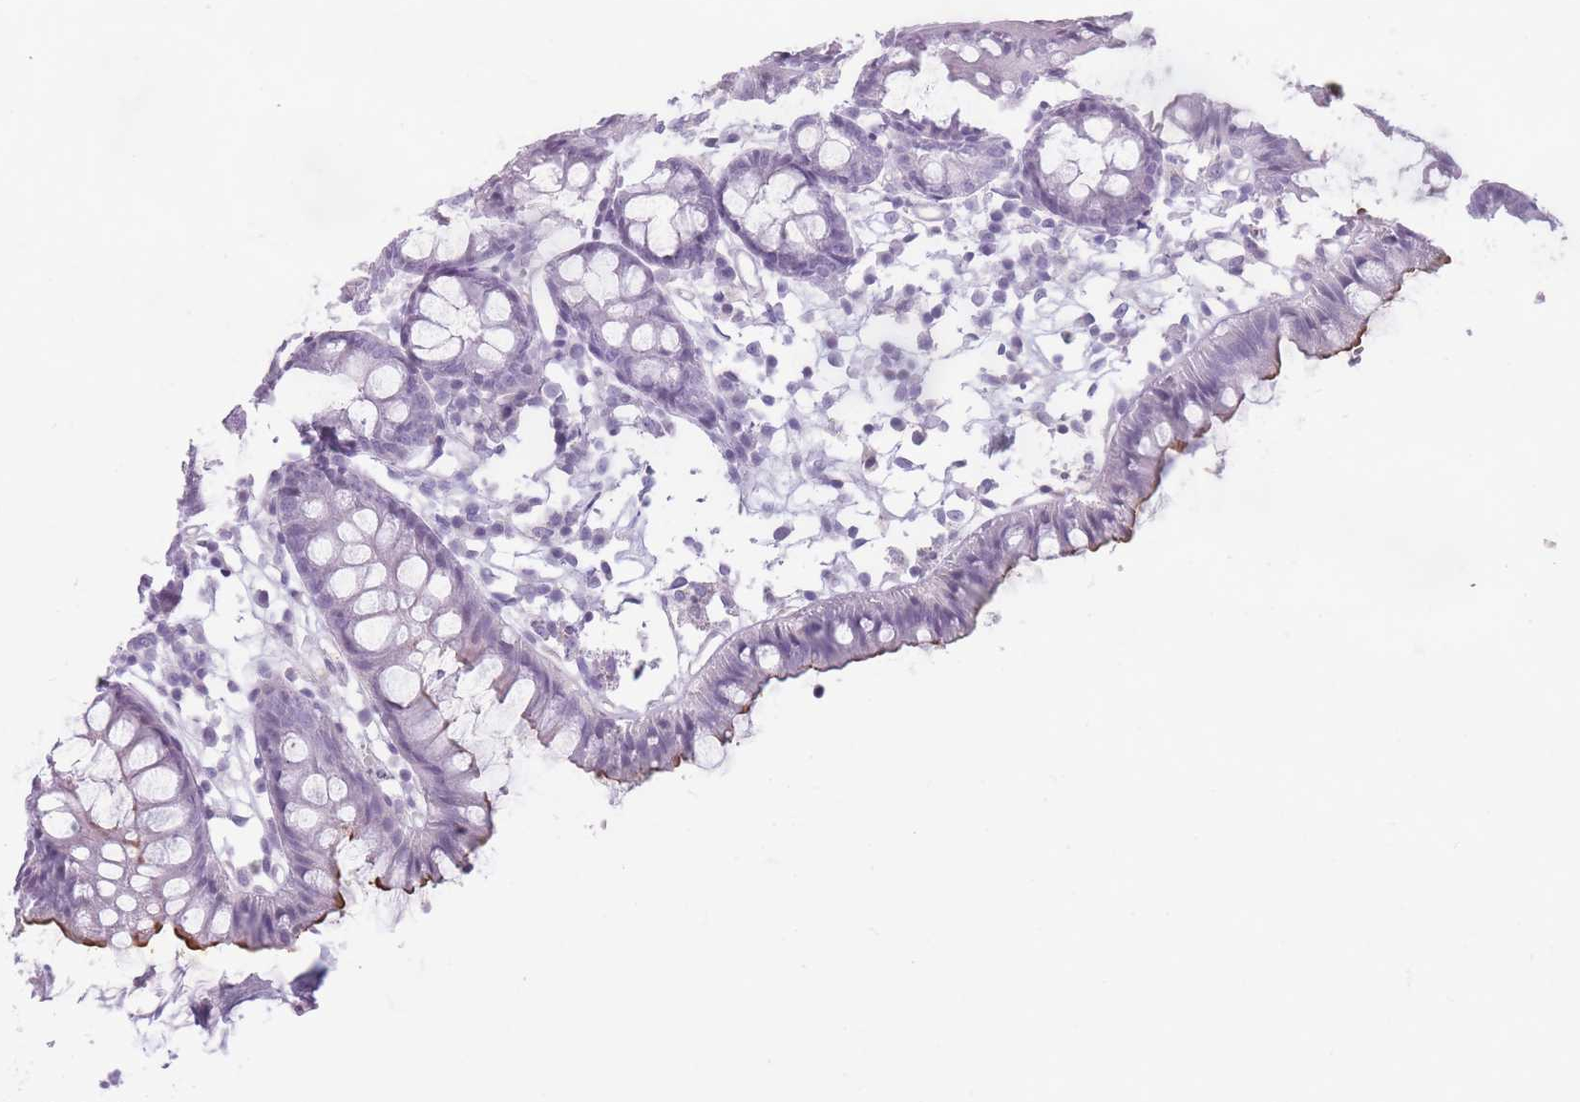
{"staining": {"intensity": "moderate", "quantity": "<25%", "location": "cytoplasmic/membranous"}, "tissue": "colon", "cell_type": "Glandular cells", "image_type": "normal", "snomed": [{"axis": "morphology", "description": "Normal tissue, NOS"}, {"axis": "topography", "description": "Colon"}], "caption": "High-power microscopy captured an immunohistochemistry histopathology image of unremarkable colon, revealing moderate cytoplasmic/membranous expression in approximately <25% of glandular cells.", "gene": "GGT1", "patient": {"sex": "female", "age": 84}}